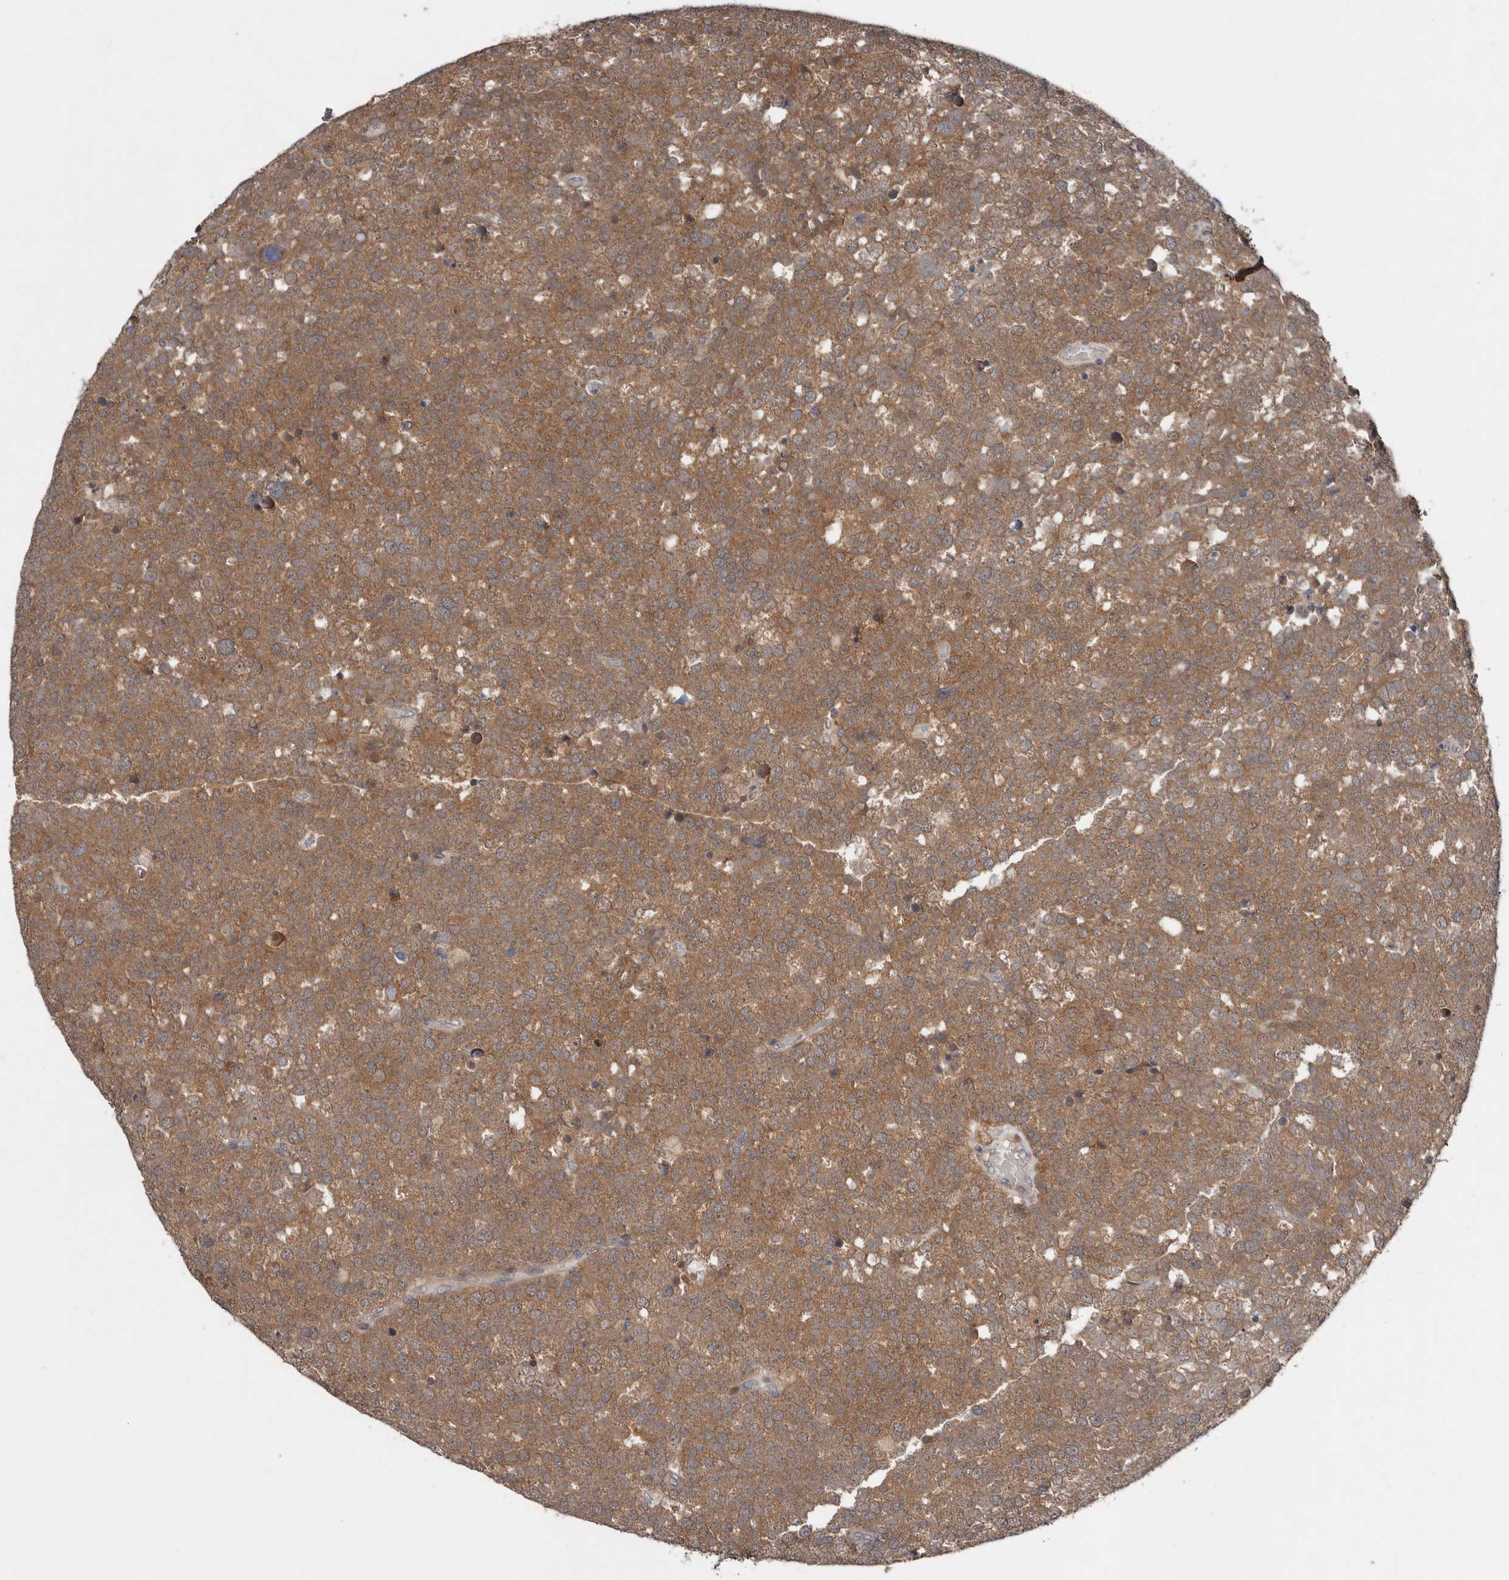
{"staining": {"intensity": "moderate", "quantity": ">75%", "location": "cytoplasmic/membranous"}, "tissue": "testis cancer", "cell_type": "Tumor cells", "image_type": "cancer", "snomed": [{"axis": "morphology", "description": "Seminoma, NOS"}, {"axis": "topography", "description": "Testis"}], "caption": "Testis cancer (seminoma) stained with immunohistochemistry shows moderate cytoplasmic/membranous staining in approximately >75% of tumor cells. (IHC, brightfield microscopy, high magnification).", "gene": "CHML", "patient": {"sex": "male", "age": 71}}